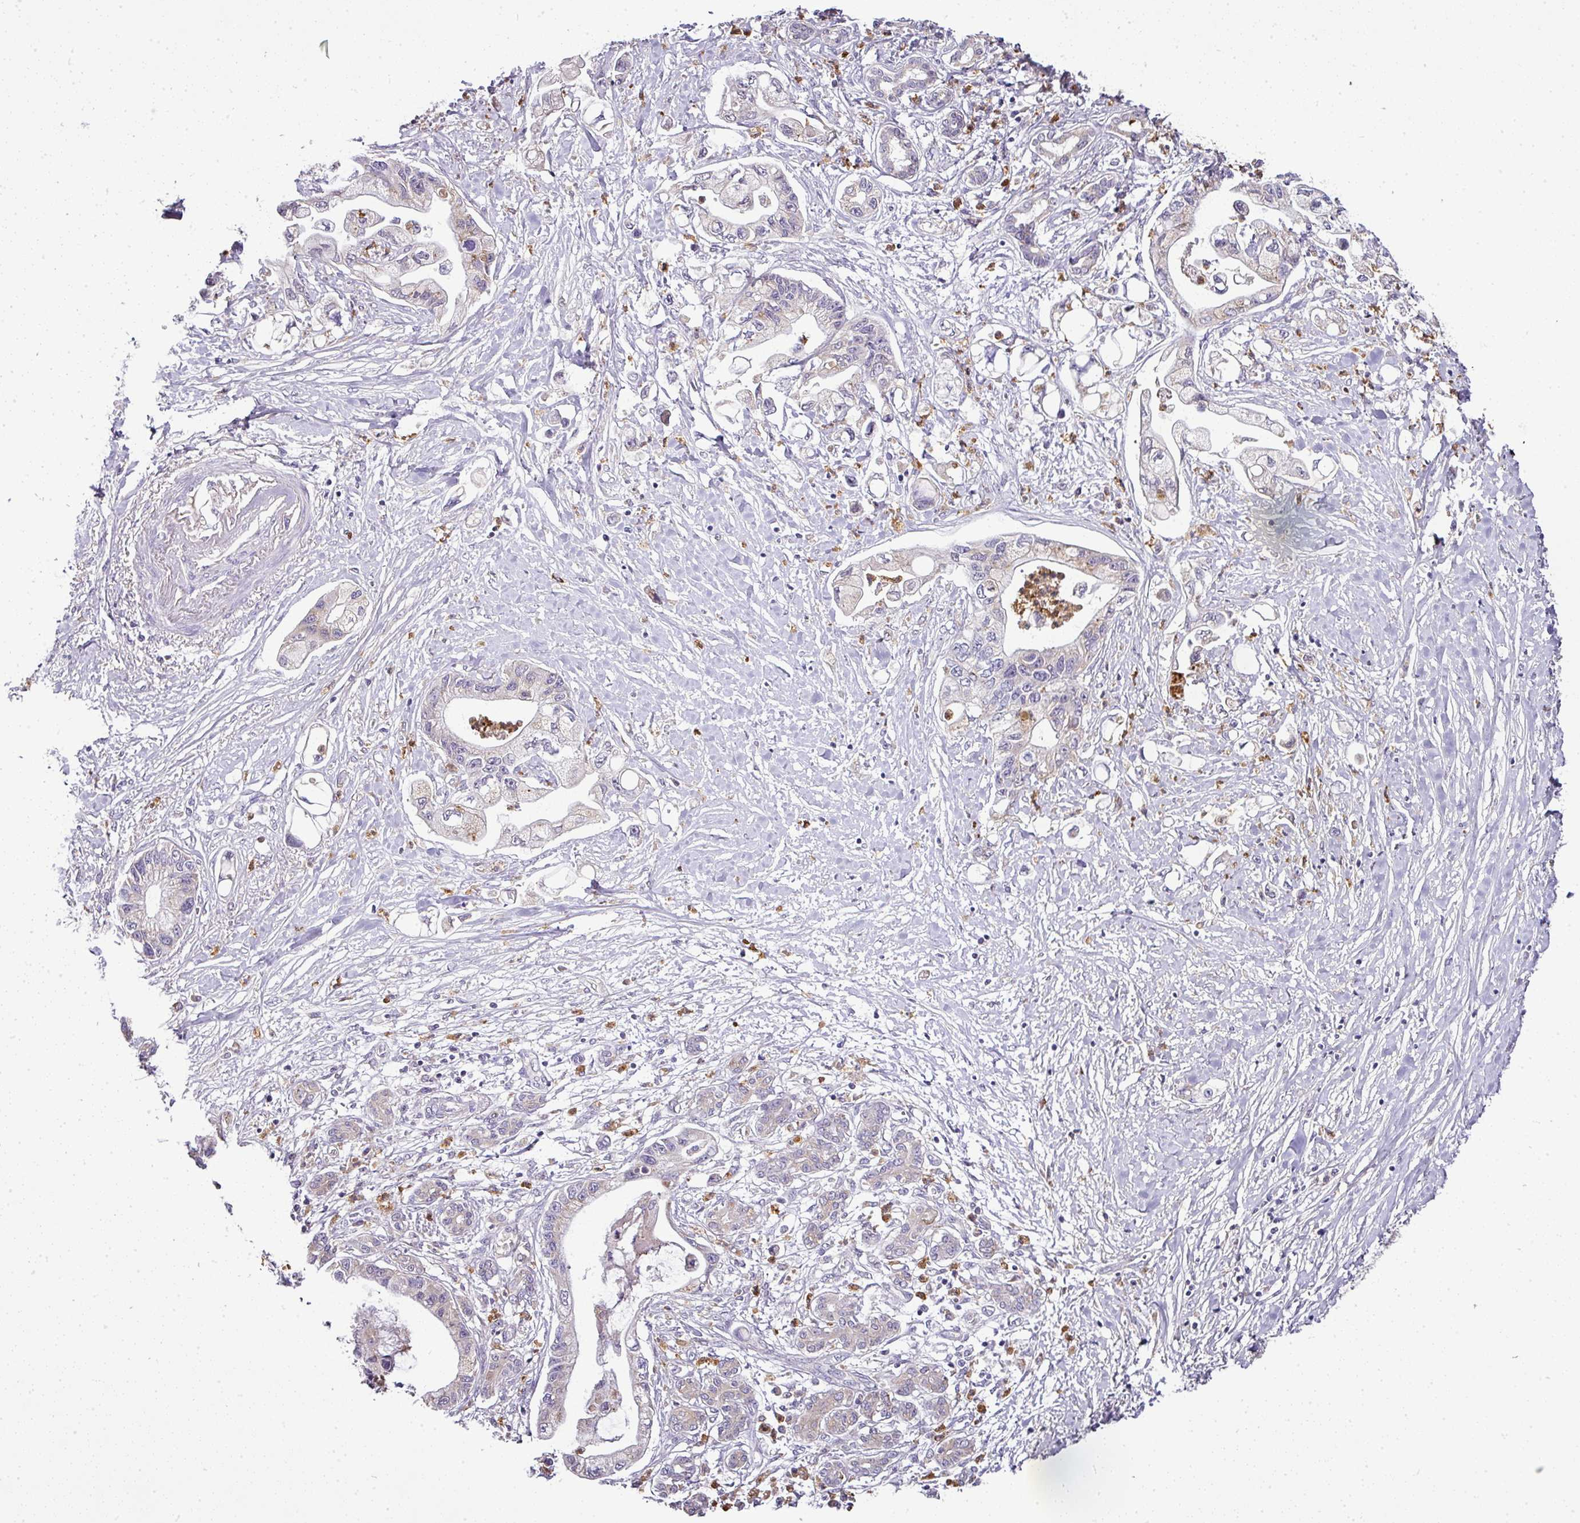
{"staining": {"intensity": "negative", "quantity": "none", "location": "none"}, "tissue": "pancreatic cancer", "cell_type": "Tumor cells", "image_type": "cancer", "snomed": [{"axis": "morphology", "description": "Adenocarcinoma, NOS"}, {"axis": "topography", "description": "Pancreas"}], "caption": "DAB (3,3'-diaminobenzidine) immunohistochemical staining of pancreatic cancer (adenocarcinoma) shows no significant positivity in tumor cells. (DAB (3,3'-diaminobenzidine) immunohistochemistry with hematoxylin counter stain).", "gene": "CAB39L", "patient": {"sex": "male", "age": 61}}